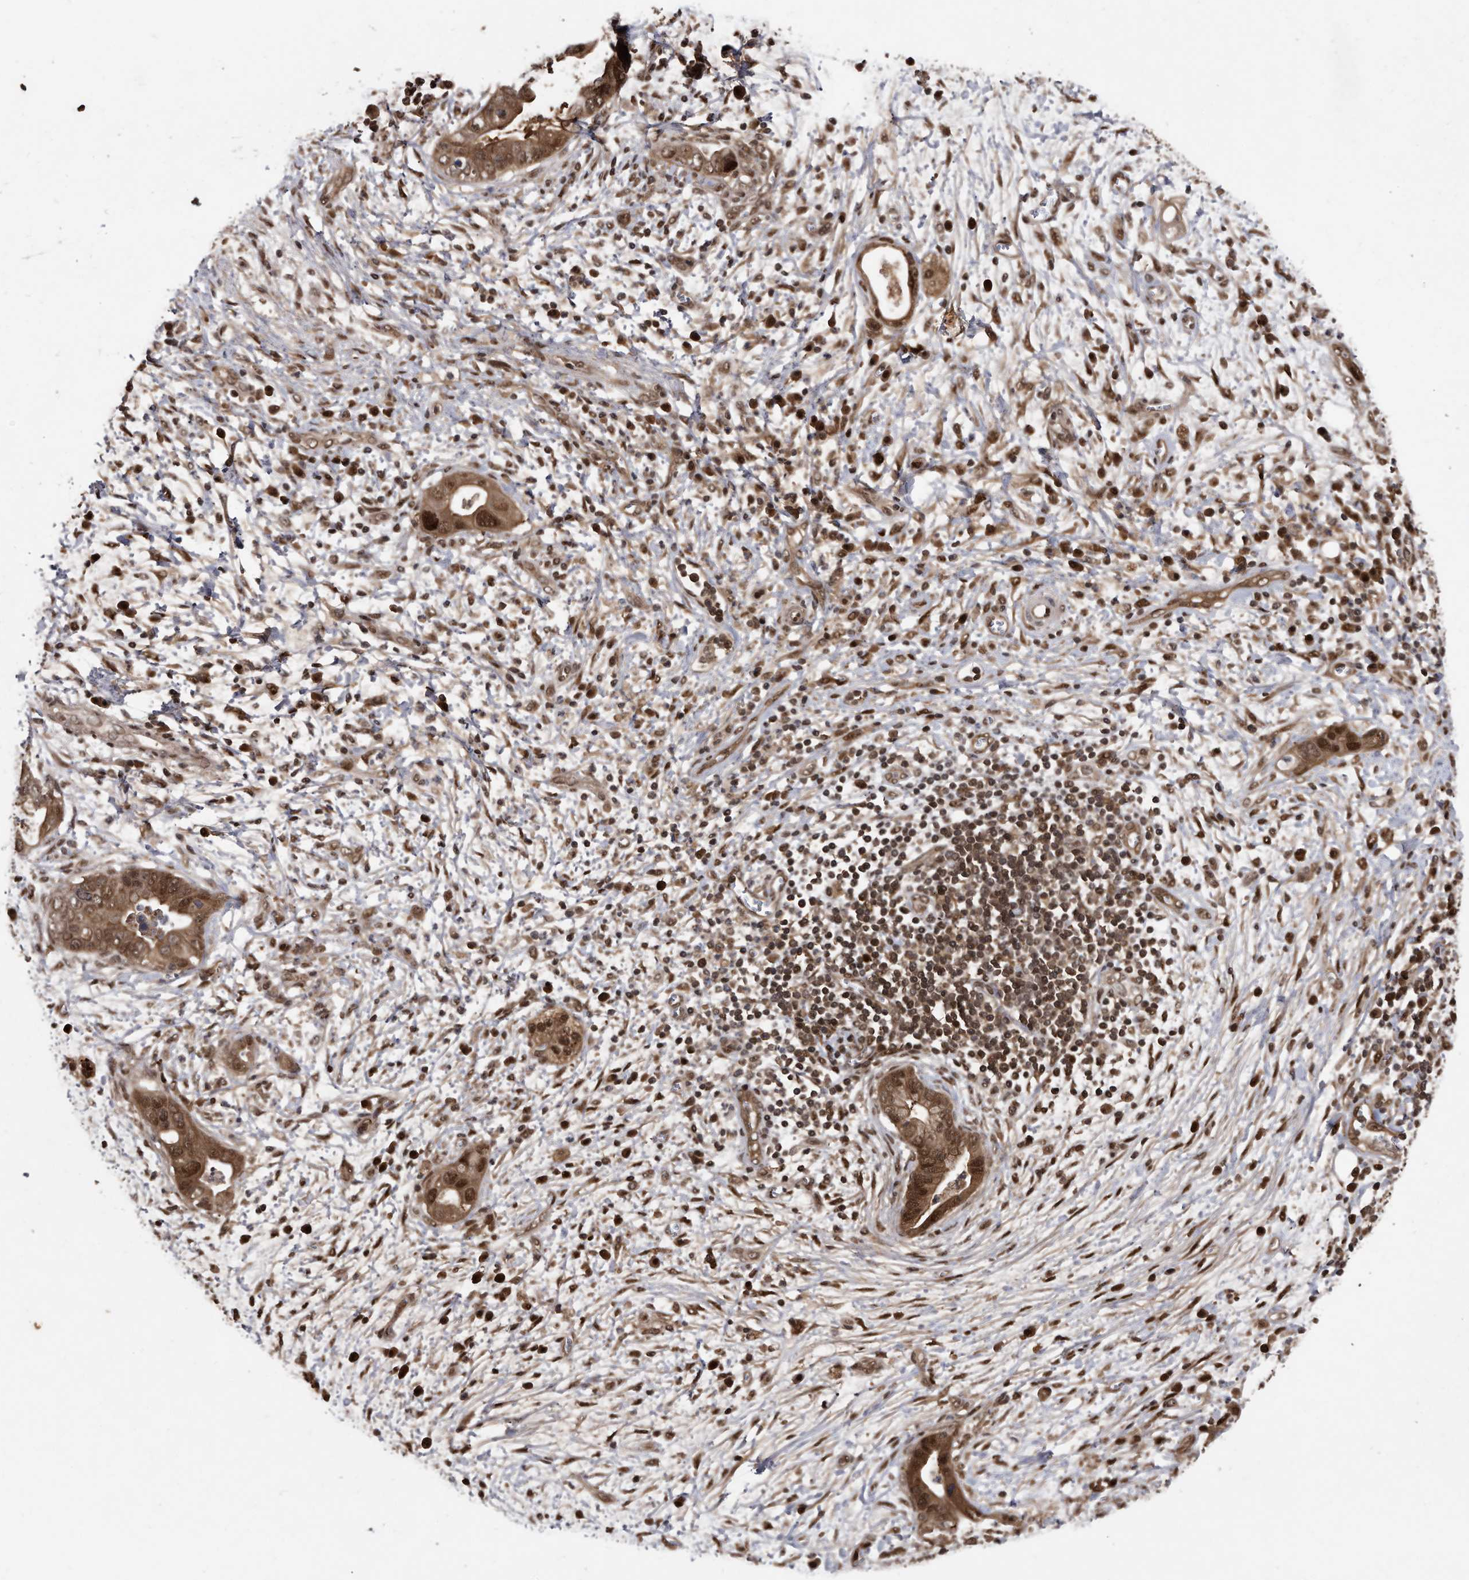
{"staining": {"intensity": "moderate", "quantity": ">75%", "location": "cytoplasmic/membranous,nuclear"}, "tissue": "pancreatic cancer", "cell_type": "Tumor cells", "image_type": "cancer", "snomed": [{"axis": "morphology", "description": "Adenocarcinoma, NOS"}, {"axis": "topography", "description": "Pancreas"}], "caption": "This is a histology image of IHC staining of pancreatic adenocarcinoma, which shows moderate expression in the cytoplasmic/membranous and nuclear of tumor cells.", "gene": "RAD23B", "patient": {"sex": "male", "age": 75}}